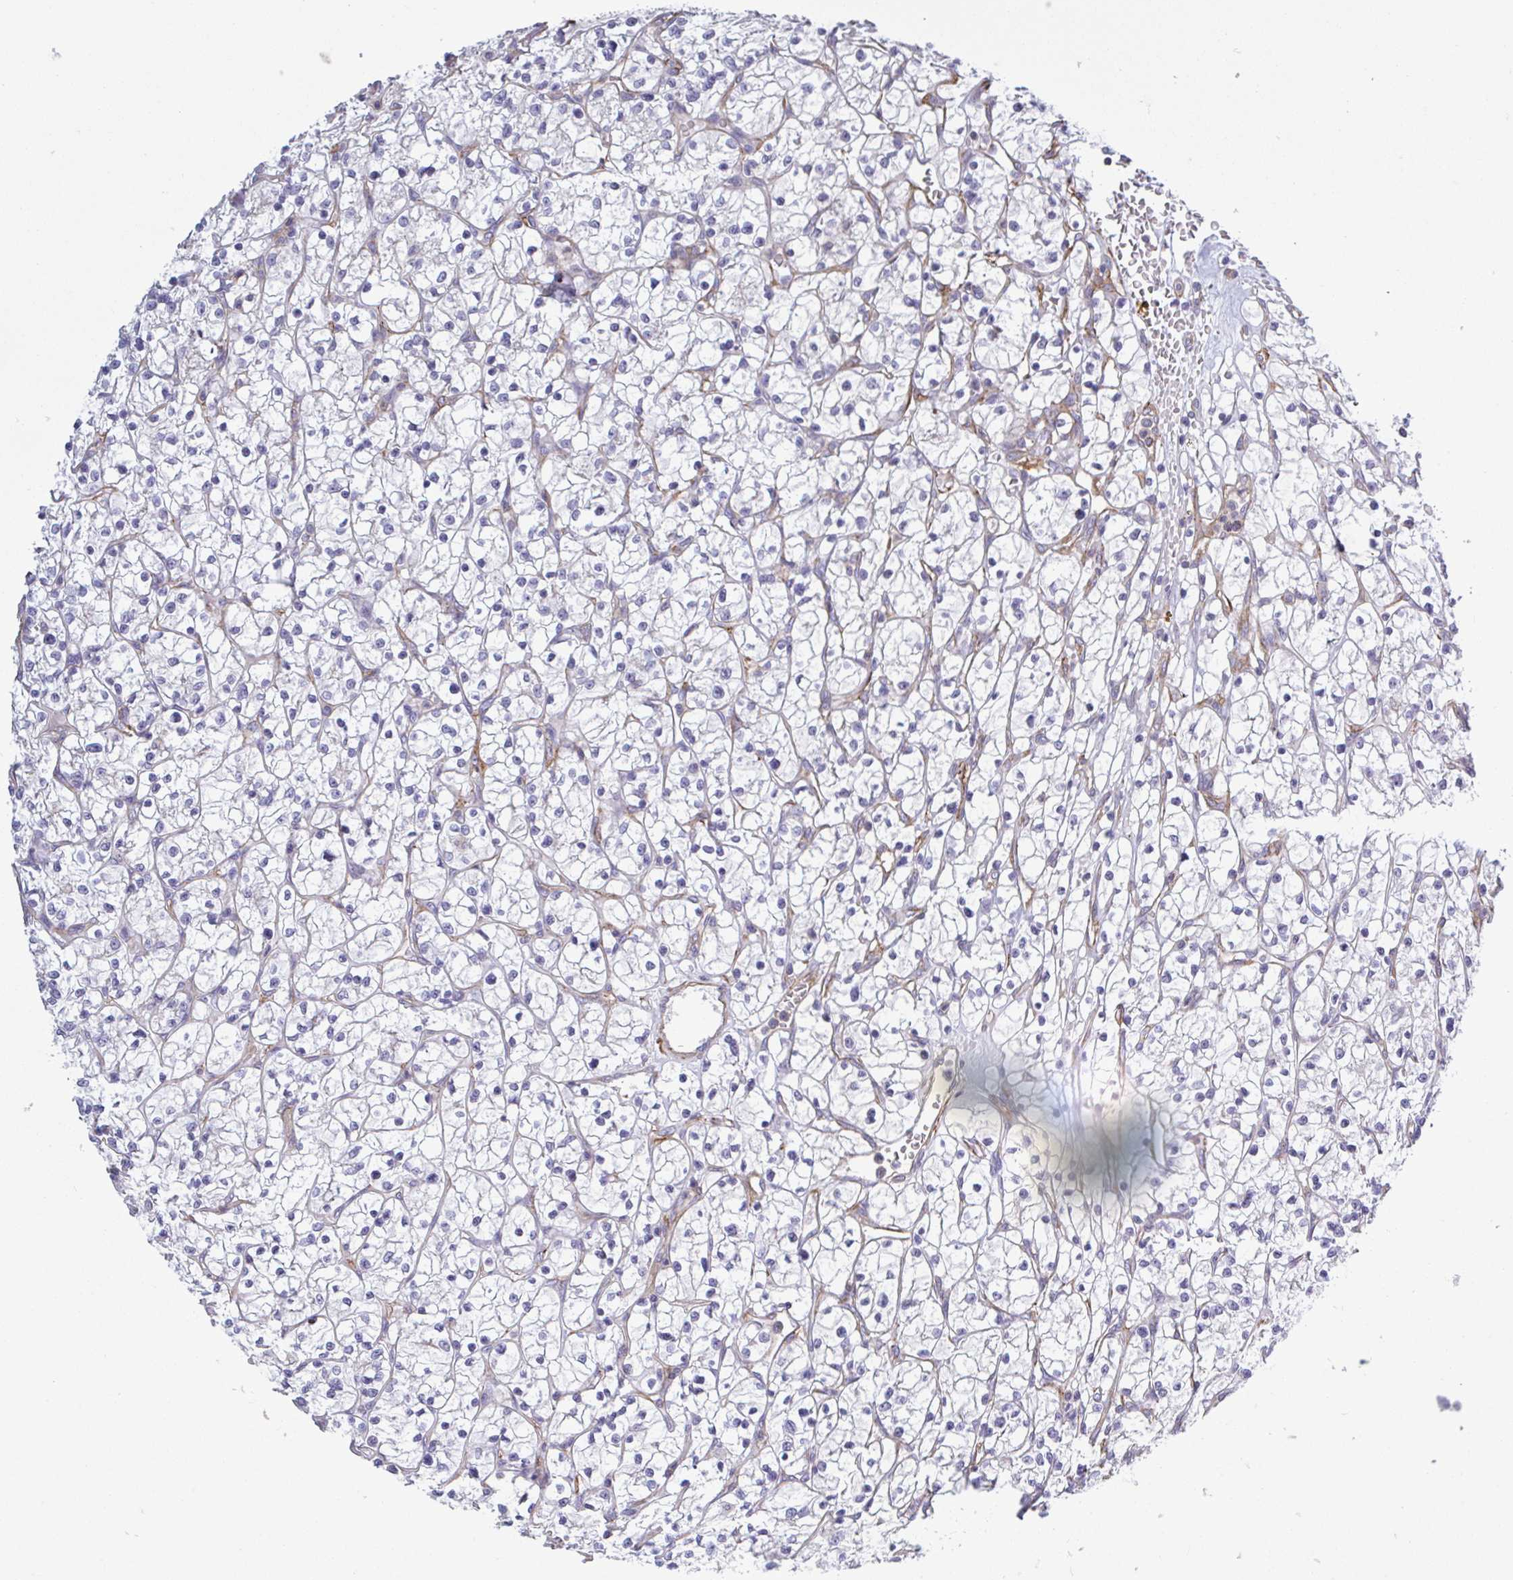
{"staining": {"intensity": "negative", "quantity": "none", "location": "none"}, "tissue": "renal cancer", "cell_type": "Tumor cells", "image_type": "cancer", "snomed": [{"axis": "morphology", "description": "Adenocarcinoma, NOS"}, {"axis": "topography", "description": "Kidney"}], "caption": "Tumor cells are negative for brown protein staining in renal adenocarcinoma.", "gene": "SHISA7", "patient": {"sex": "female", "age": 64}}